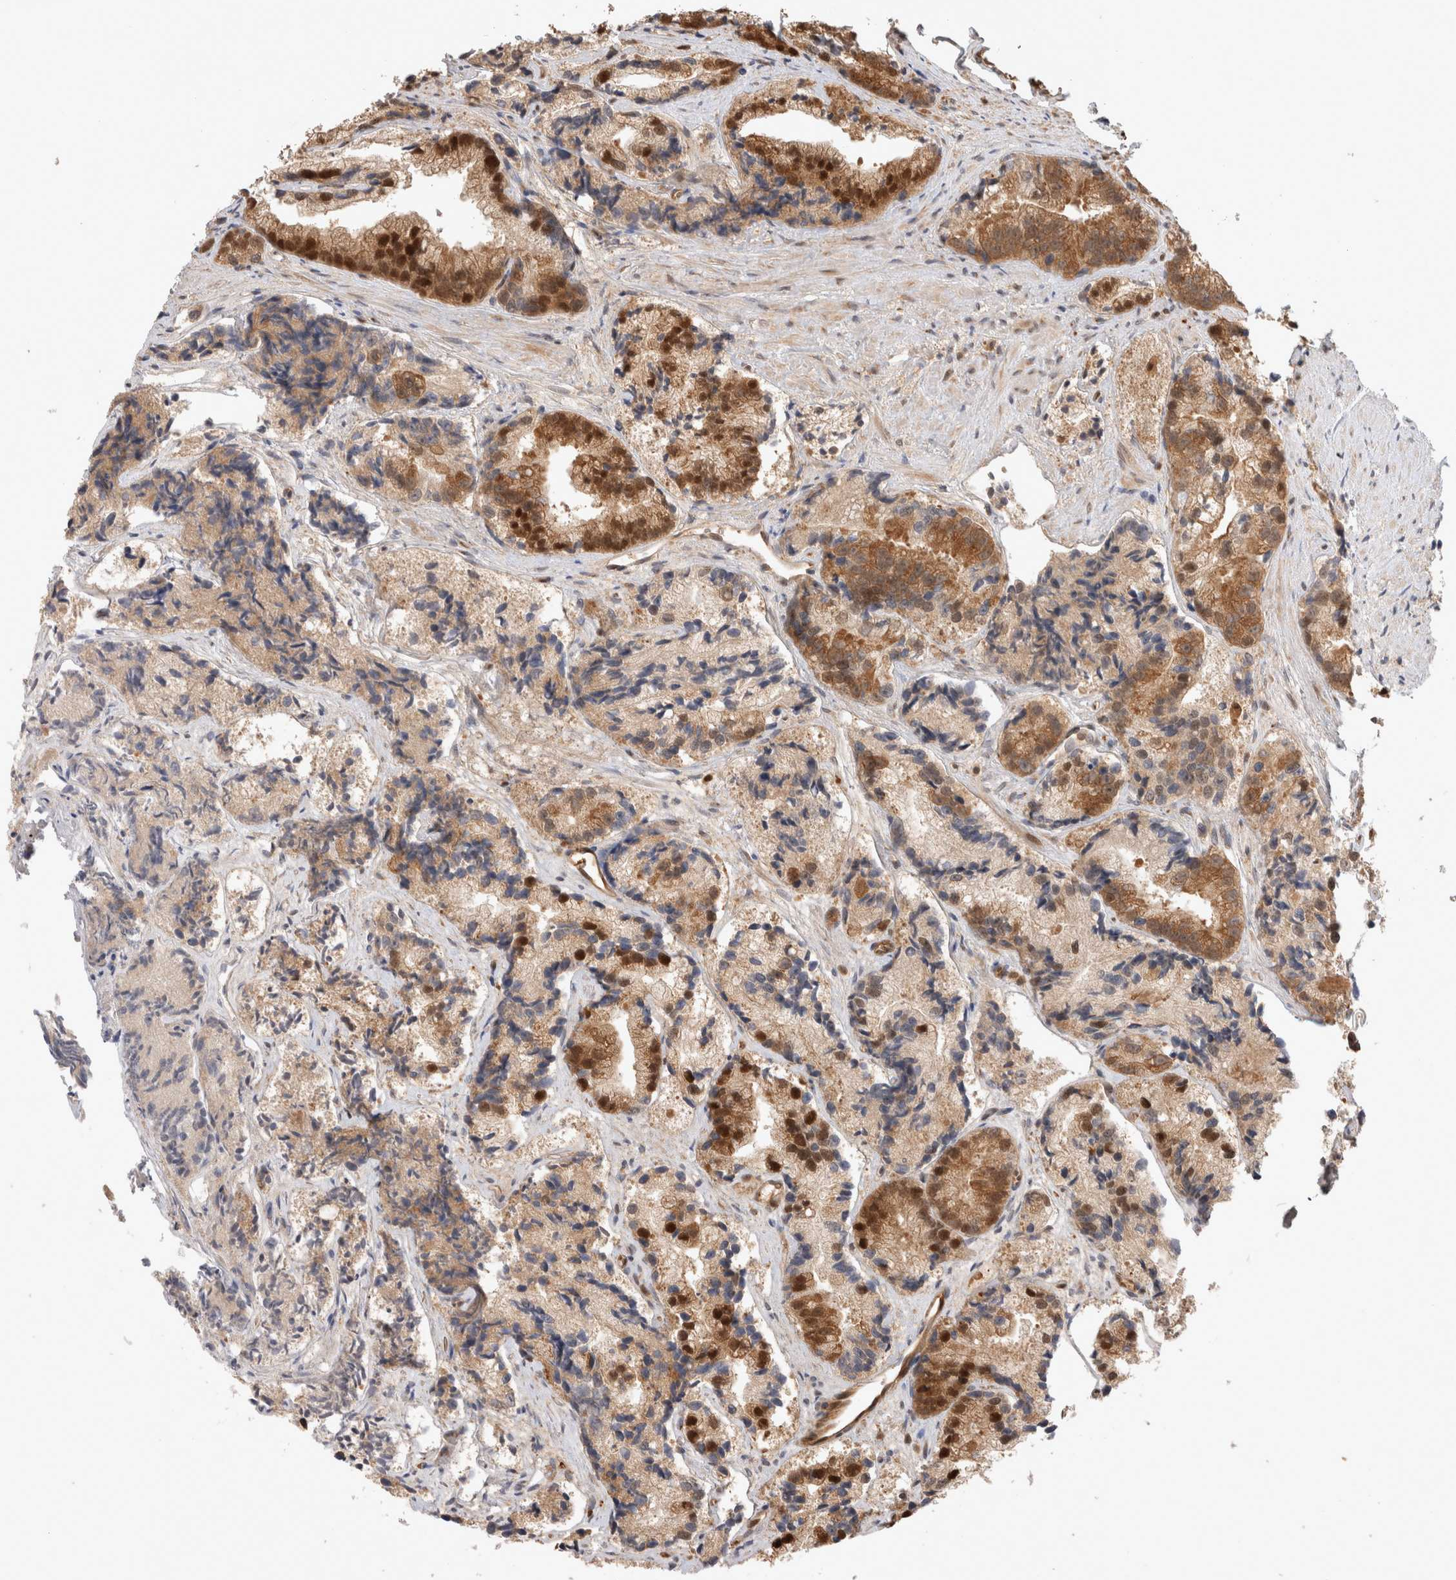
{"staining": {"intensity": "moderate", "quantity": "25%-75%", "location": "cytoplasmic/membranous,nuclear"}, "tissue": "prostate cancer", "cell_type": "Tumor cells", "image_type": "cancer", "snomed": [{"axis": "morphology", "description": "Adenocarcinoma, Low grade"}, {"axis": "topography", "description": "Prostate"}], "caption": "This photomicrograph shows prostate low-grade adenocarcinoma stained with immunohistochemistry to label a protein in brown. The cytoplasmic/membranous and nuclear of tumor cells show moderate positivity for the protein. Nuclei are counter-stained blue.", "gene": "OTUD6B", "patient": {"sex": "male", "age": 89}}